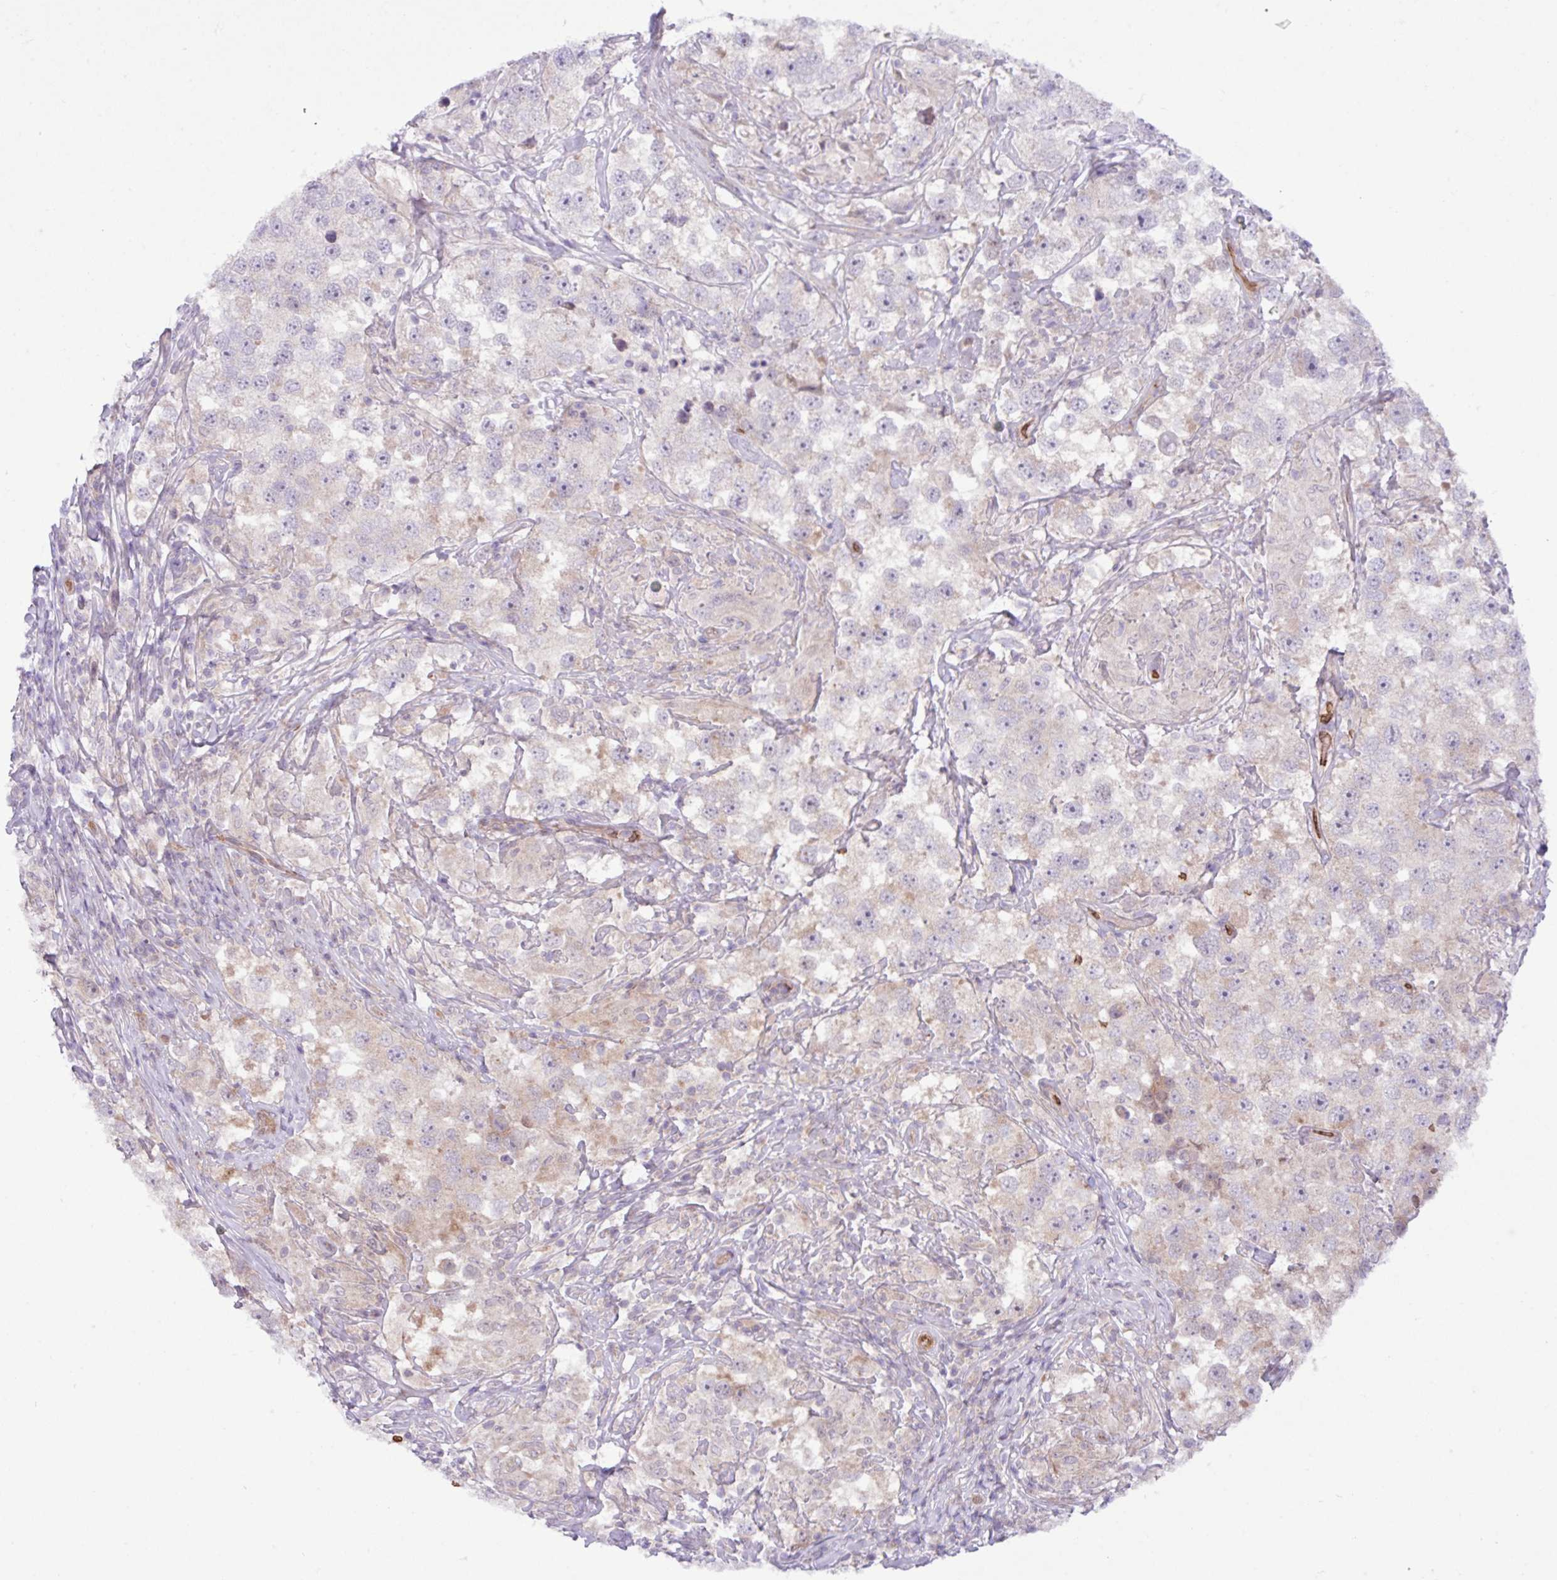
{"staining": {"intensity": "weak", "quantity": "<25%", "location": "cytoplasmic/membranous"}, "tissue": "testis cancer", "cell_type": "Tumor cells", "image_type": "cancer", "snomed": [{"axis": "morphology", "description": "Seminoma, NOS"}, {"axis": "topography", "description": "Testis"}], "caption": "A high-resolution histopathology image shows immunohistochemistry staining of testis seminoma, which shows no significant positivity in tumor cells.", "gene": "RAD21L1", "patient": {"sex": "male", "age": 46}}